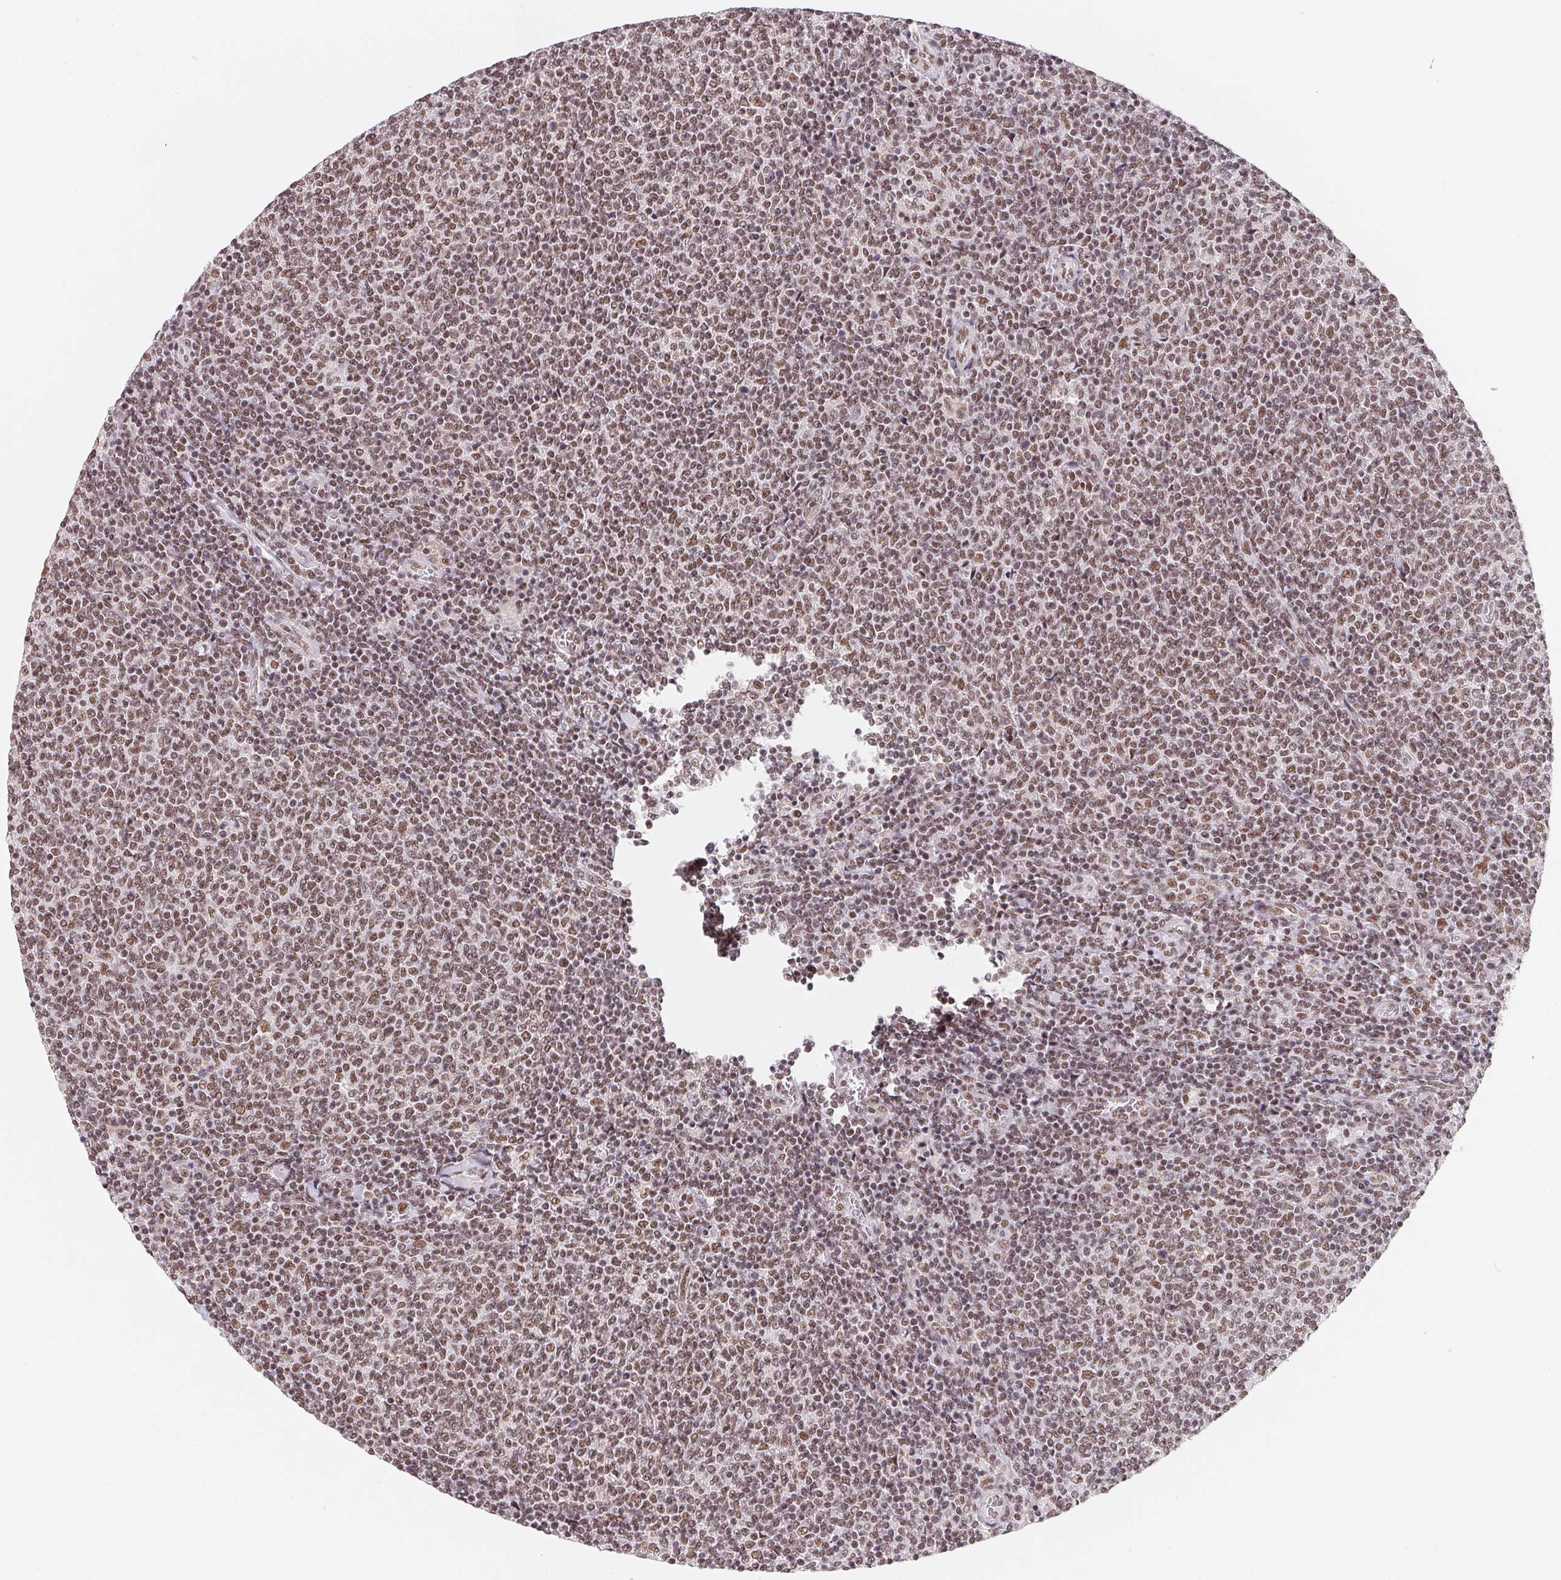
{"staining": {"intensity": "moderate", "quantity": ">75%", "location": "nuclear"}, "tissue": "lymphoma", "cell_type": "Tumor cells", "image_type": "cancer", "snomed": [{"axis": "morphology", "description": "Malignant lymphoma, non-Hodgkin's type, Low grade"}, {"axis": "topography", "description": "Lymph node"}], "caption": "Protein staining reveals moderate nuclear staining in approximately >75% of tumor cells in malignant lymphoma, non-Hodgkin's type (low-grade).", "gene": "TCERG1", "patient": {"sex": "male", "age": 52}}